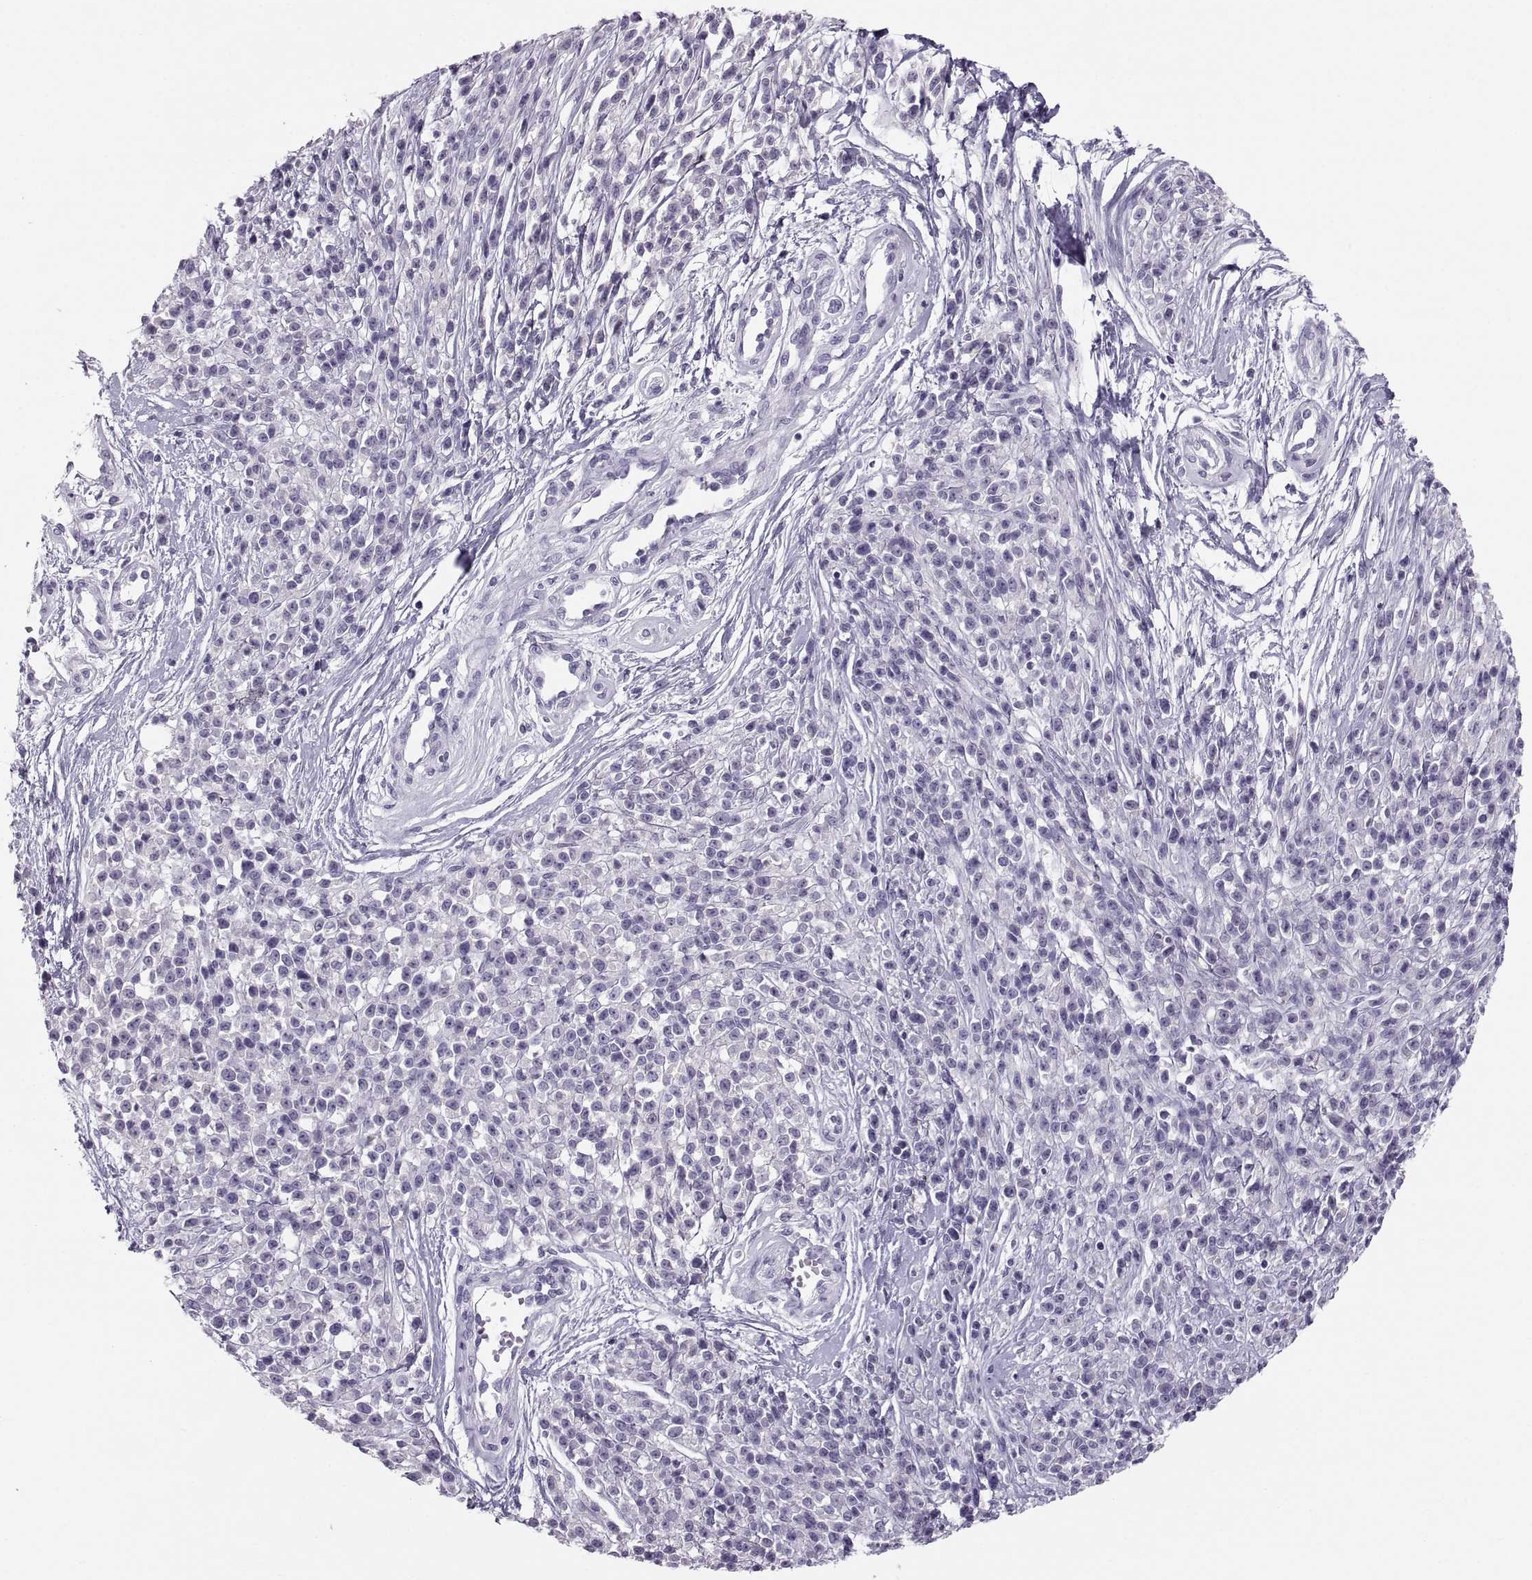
{"staining": {"intensity": "negative", "quantity": "none", "location": "none"}, "tissue": "melanoma", "cell_type": "Tumor cells", "image_type": "cancer", "snomed": [{"axis": "morphology", "description": "Malignant melanoma, NOS"}, {"axis": "topography", "description": "Skin"}, {"axis": "topography", "description": "Skin of trunk"}], "caption": "DAB immunohistochemical staining of melanoma shows no significant staining in tumor cells. (Immunohistochemistry (ihc), brightfield microscopy, high magnification).", "gene": "CT47A10", "patient": {"sex": "male", "age": 74}}